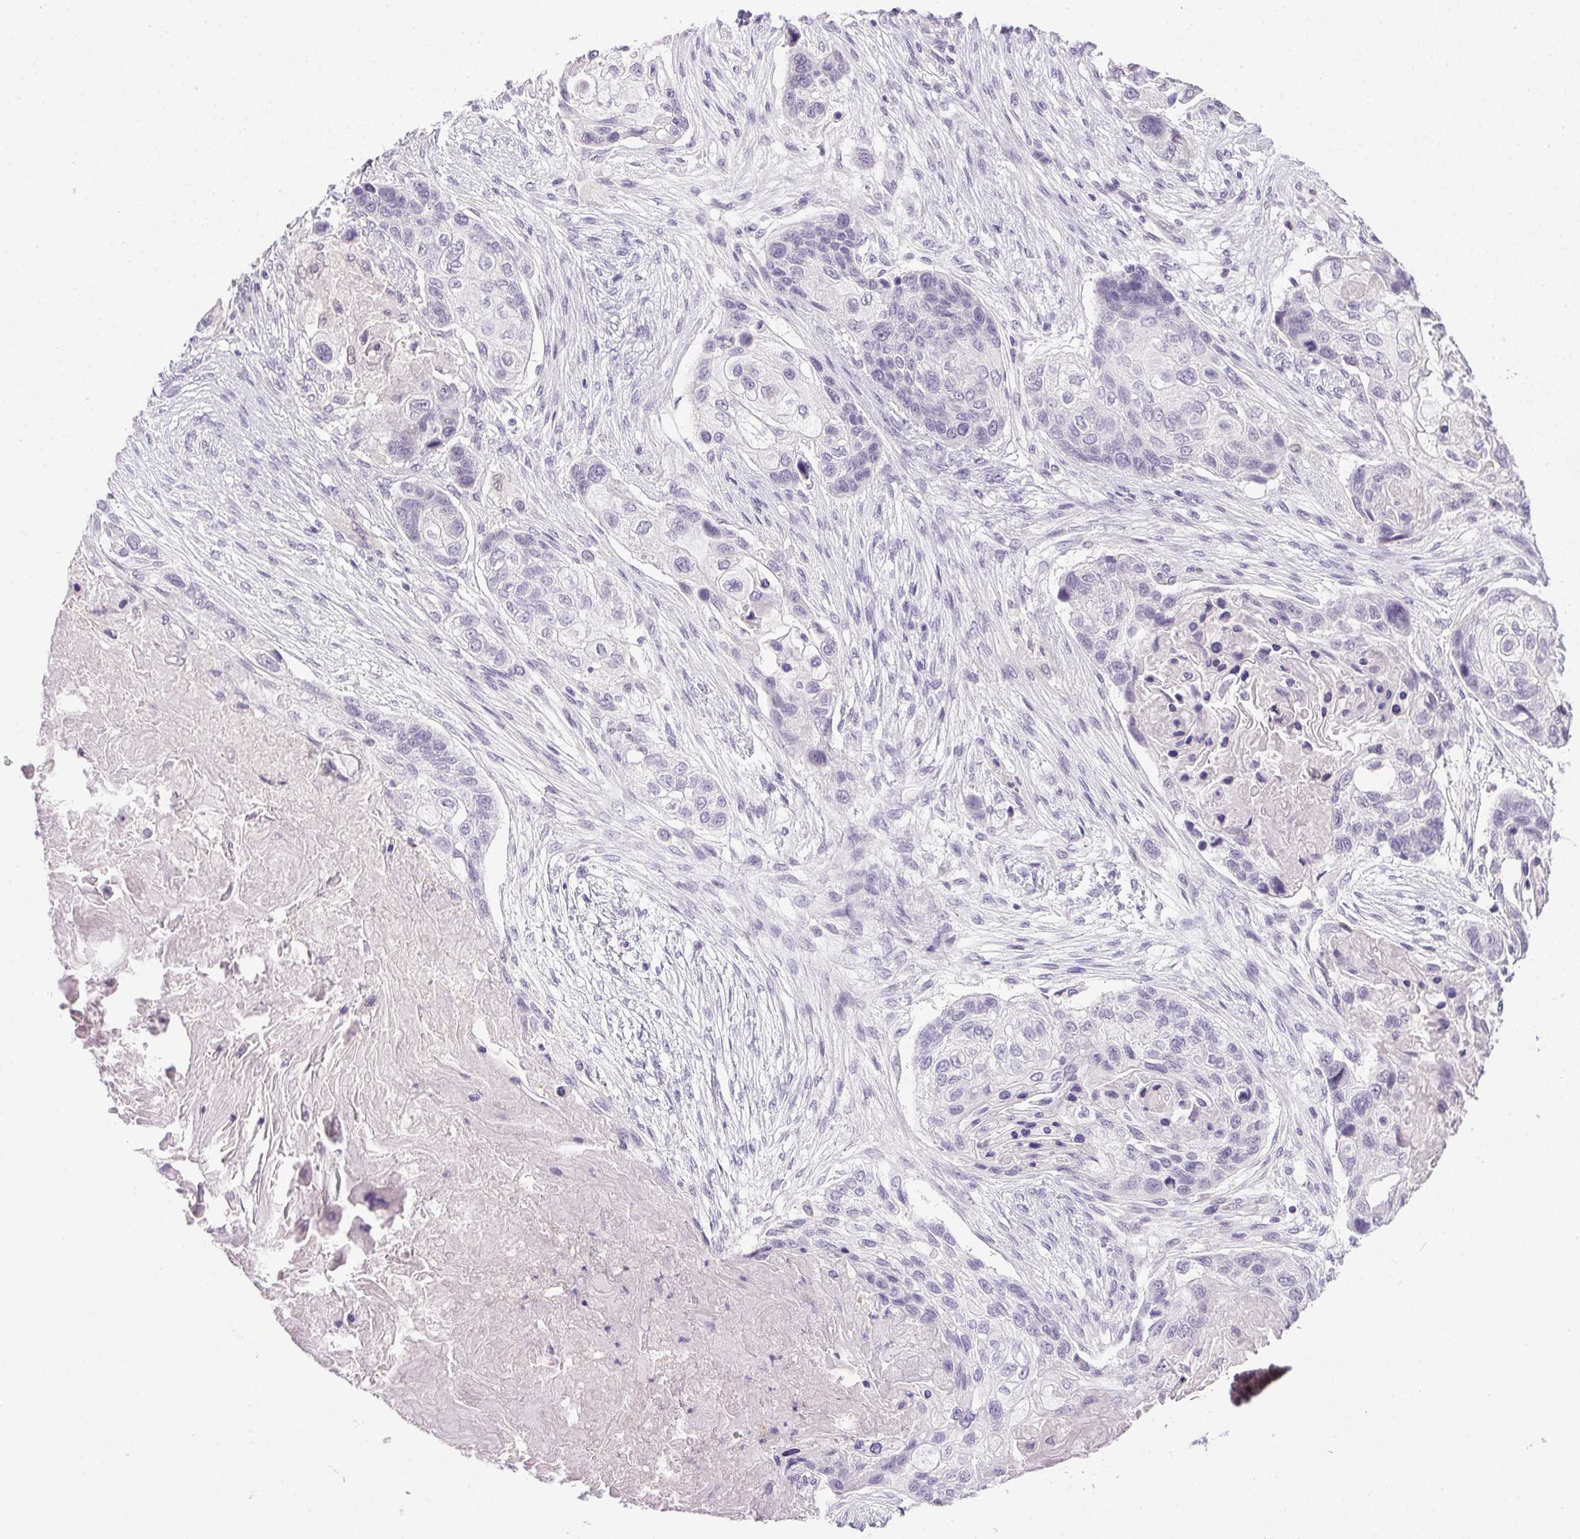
{"staining": {"intensity": "negative", "quantity": "none", "location": "none"}, "tissue": "lung cancer", "cell_type": "Tumor cells", "image_type": "cancer", "snomed": [{"axis": "morphology", "description": "Squamous cell carcinoma, NOS"}, {"axis": "topography", "description": "Lung"}], "caption": "Immunohistochemistry photomicrograph of human squamous cell carcinoma (lung) stained for a protein (brown), which displays no positivity in tumor cells.", "gene": "PRL", "patient": {"sex": "male", "age": 69}}